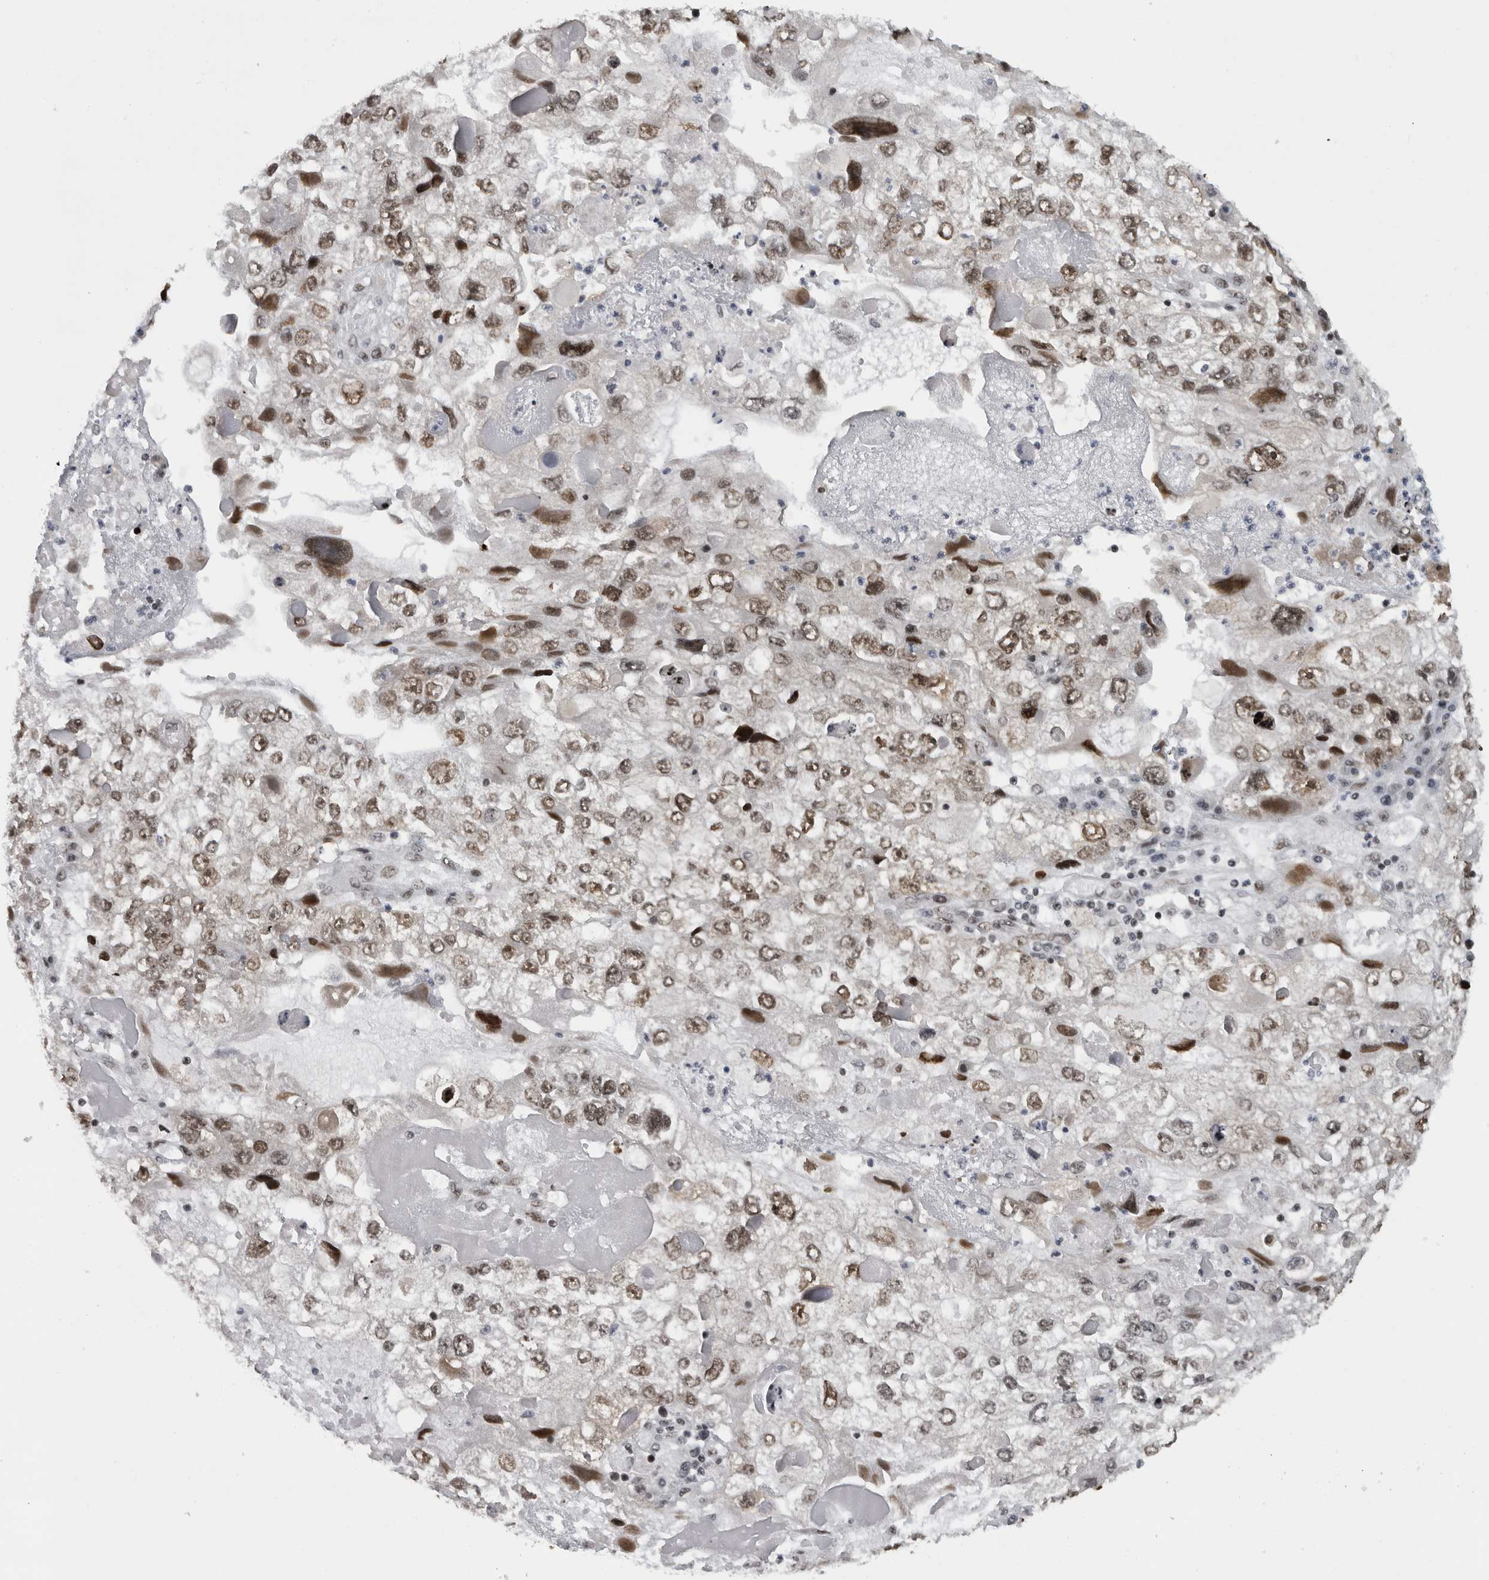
{"staining": {"intensity": "moderate", "quantity": ">75%", "location": "nuclear"}, "tissue": "endometrial cancer", "cell_type": "Tumor cells", "image_type": "cancer", "snomed": [{"axis": "morphology", "description": "Adenocarcinoma, NOS"}, {"axis": "topography", "description": "Endometrium"}], "caption": "Endometrial cancer (adenocarcinoma) stained with a brown dye shows moderate nuclear positive staining in about >75% of tumor cells.", "gene": "ZSCAN2", "patient": {"sex": "female", "age": 49}}